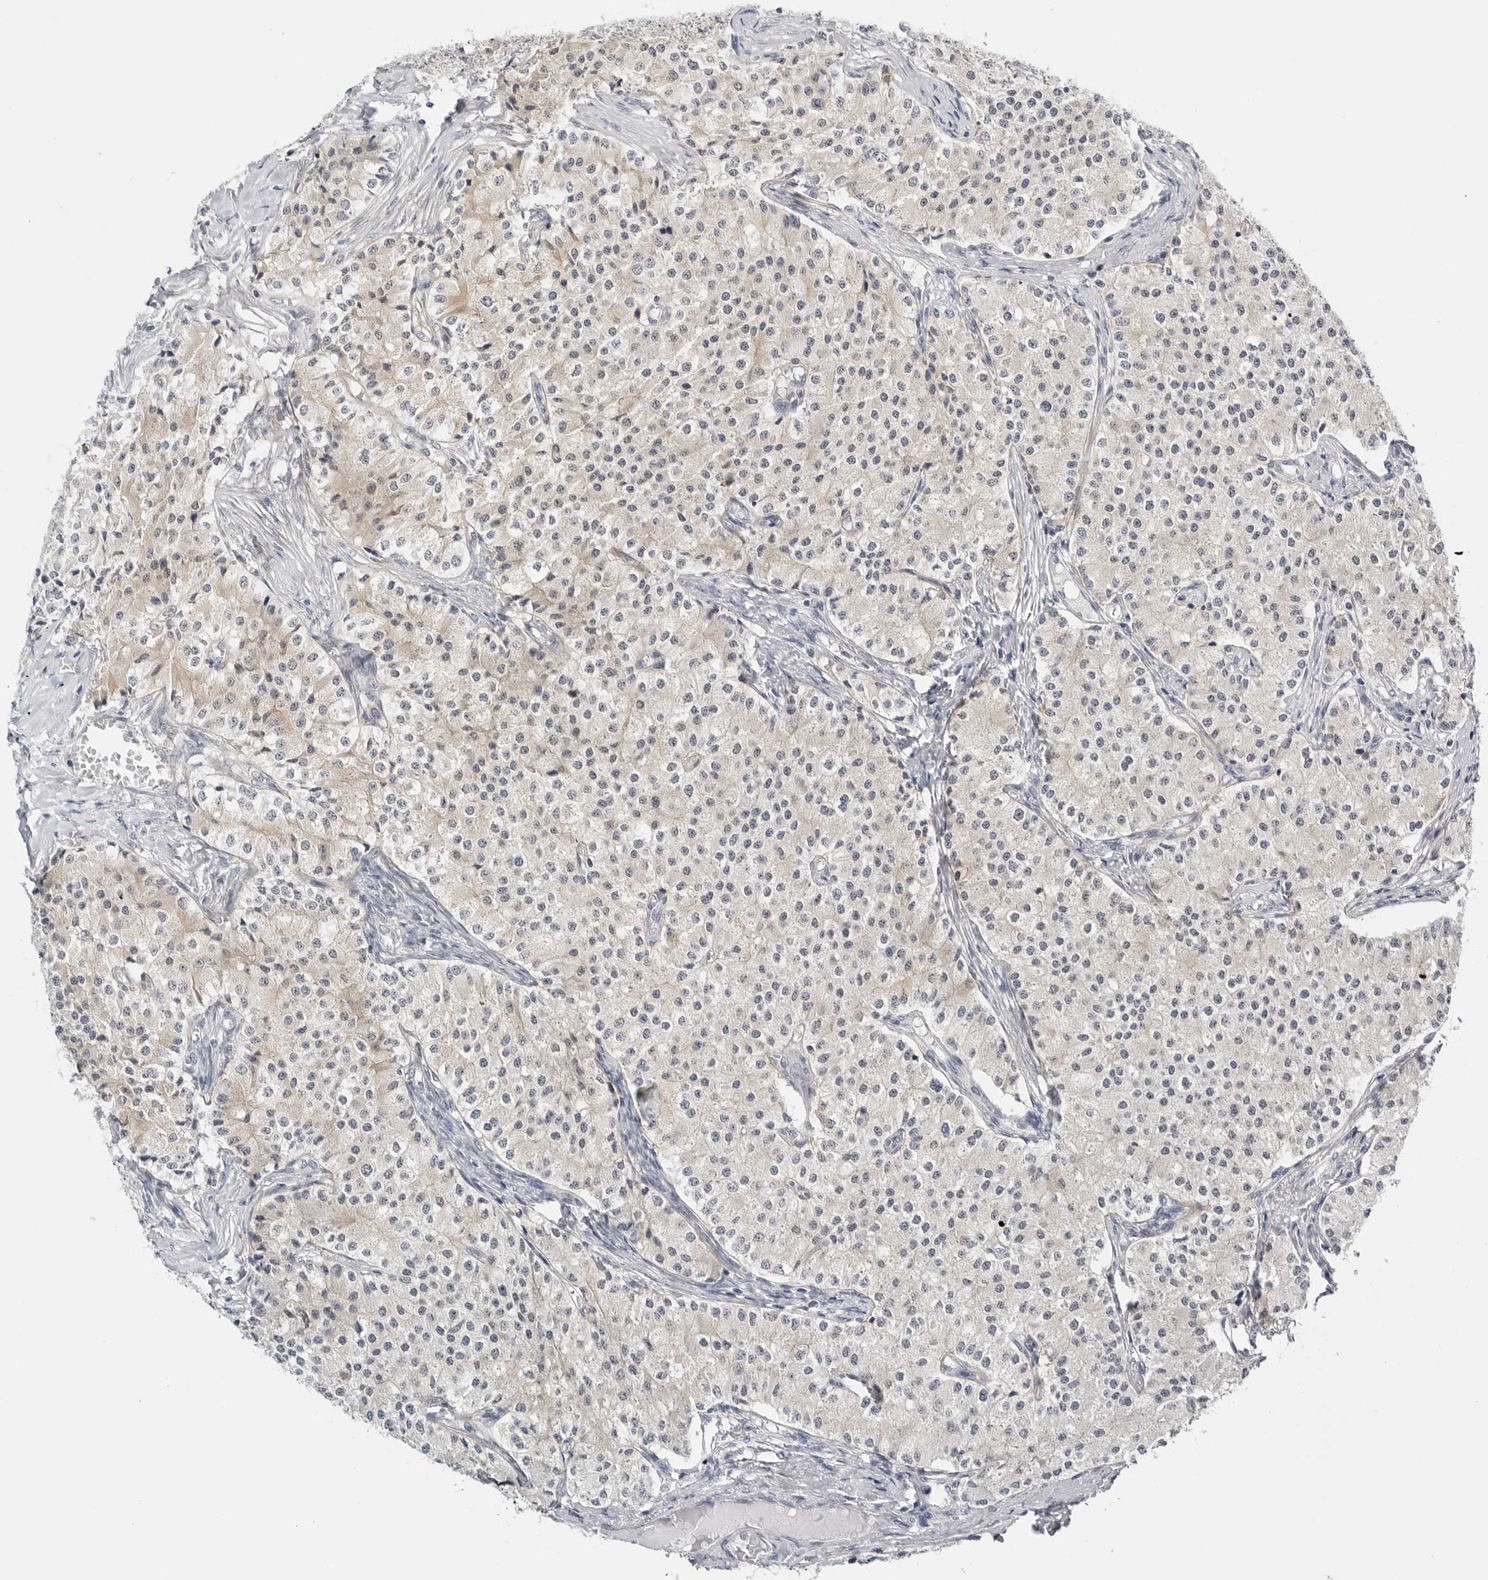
{"staining": {"intensity": "negative", "quantity": "none", "location": "none"}, "tissue": "carcinoid", "cell_type": "Tumor cells", "image_type": "cancer", "snomed": [{"axis": "morphology", "description": "Carcinoid, malignant, NOS"}, {"axis": "topography", "description": "Colon"}], "caption": "Human carcinoid stained for a protein using IHC displays no staining in tumor cells.", "gene": "MAP2K5", "patient": {"sex": "female", "age": 52}}